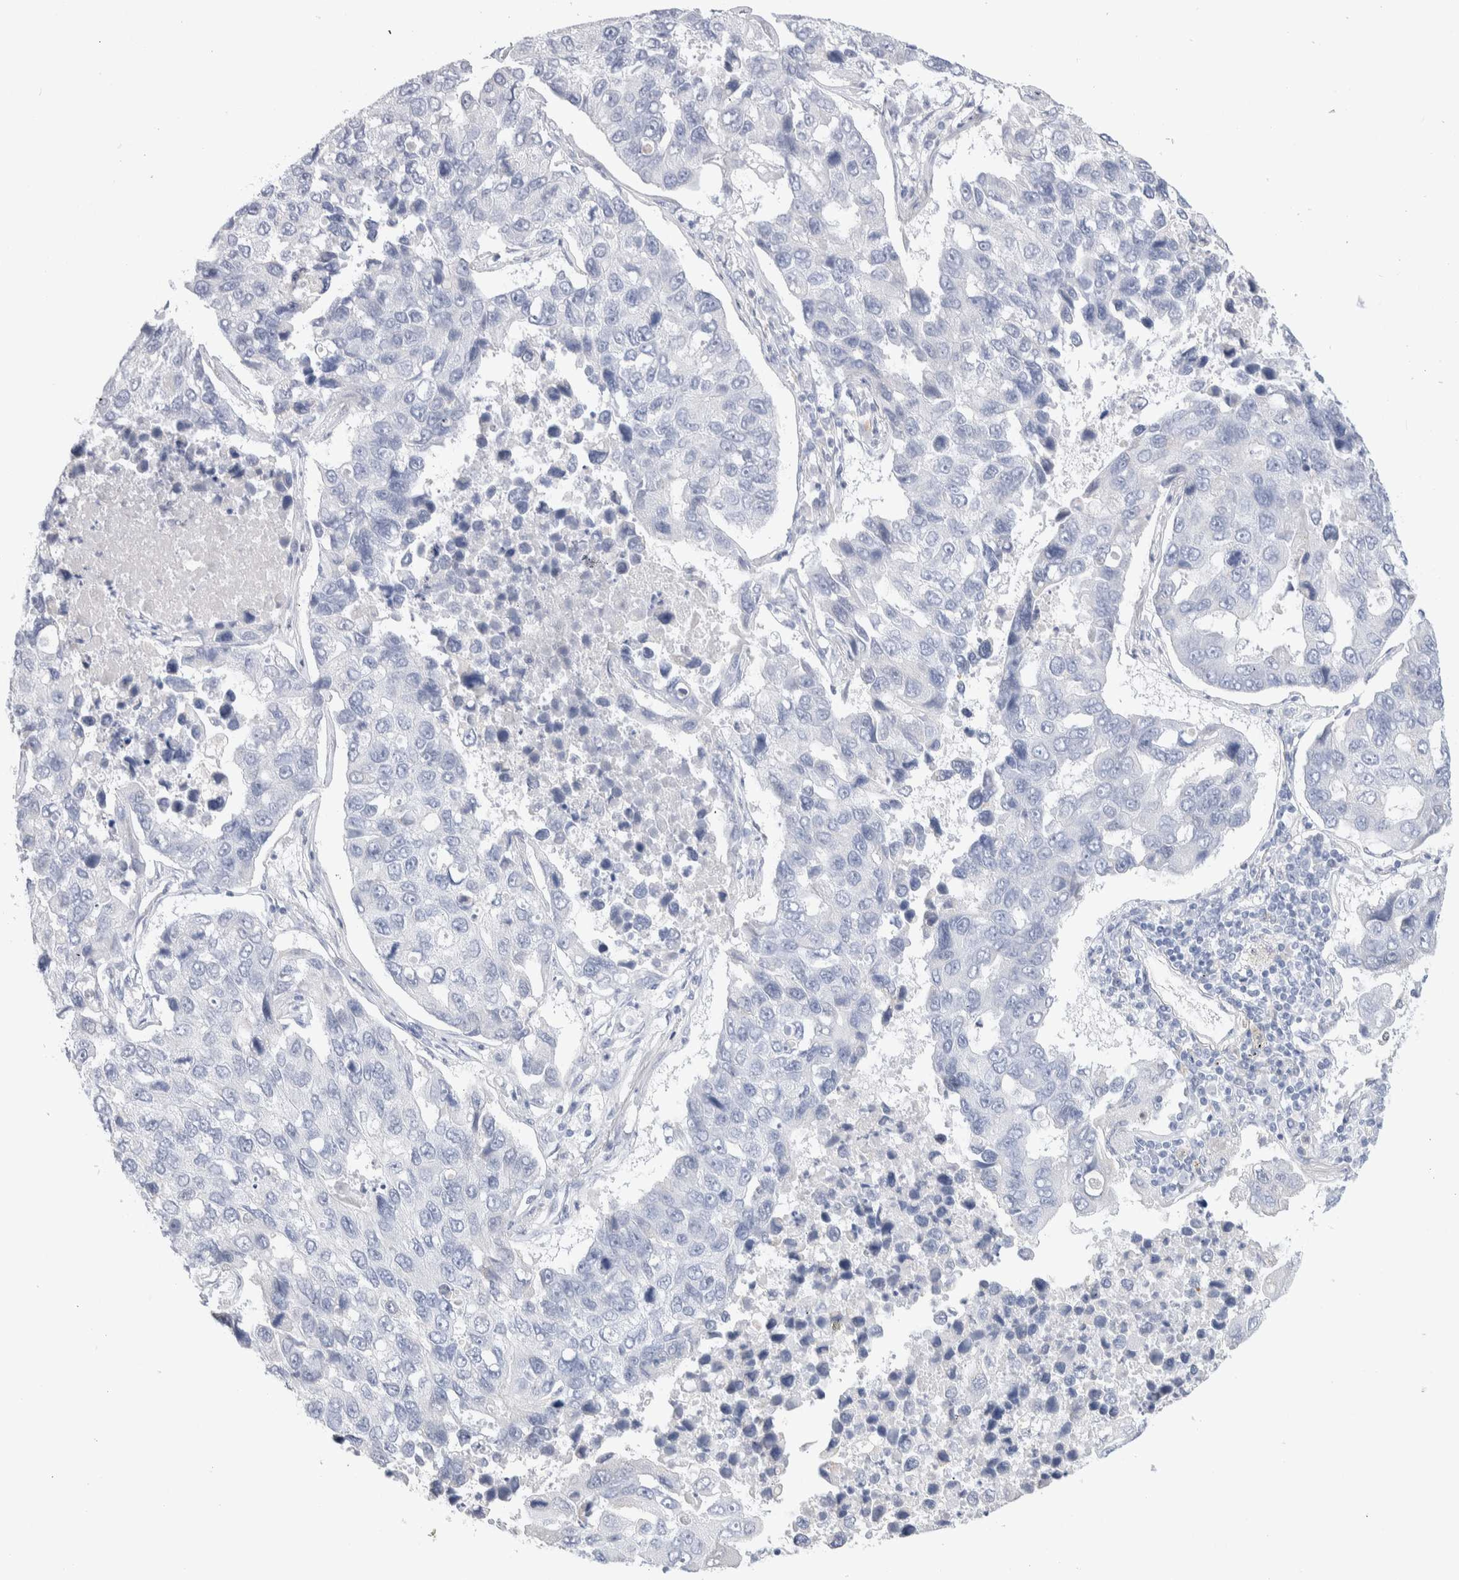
{"staining": {"intensity": "negative", "quantity": "none", "location": "none"}, "tissue": "lung cancer", "cell_type": "Tumor cells", "image_type": "cancer", "snomed": [{"axis": "morphology", "description": "Adenocarcinoma, NOS"}, {"axis": "topography", "description": "Lung"}], "caption": "IHC histopathology image of lung adenocarcinoma stained for a protein (brown), which exhibits no positivity in tumor cells.", "gene": "GDA", "patient": {"sex": "male", "age": 64}}